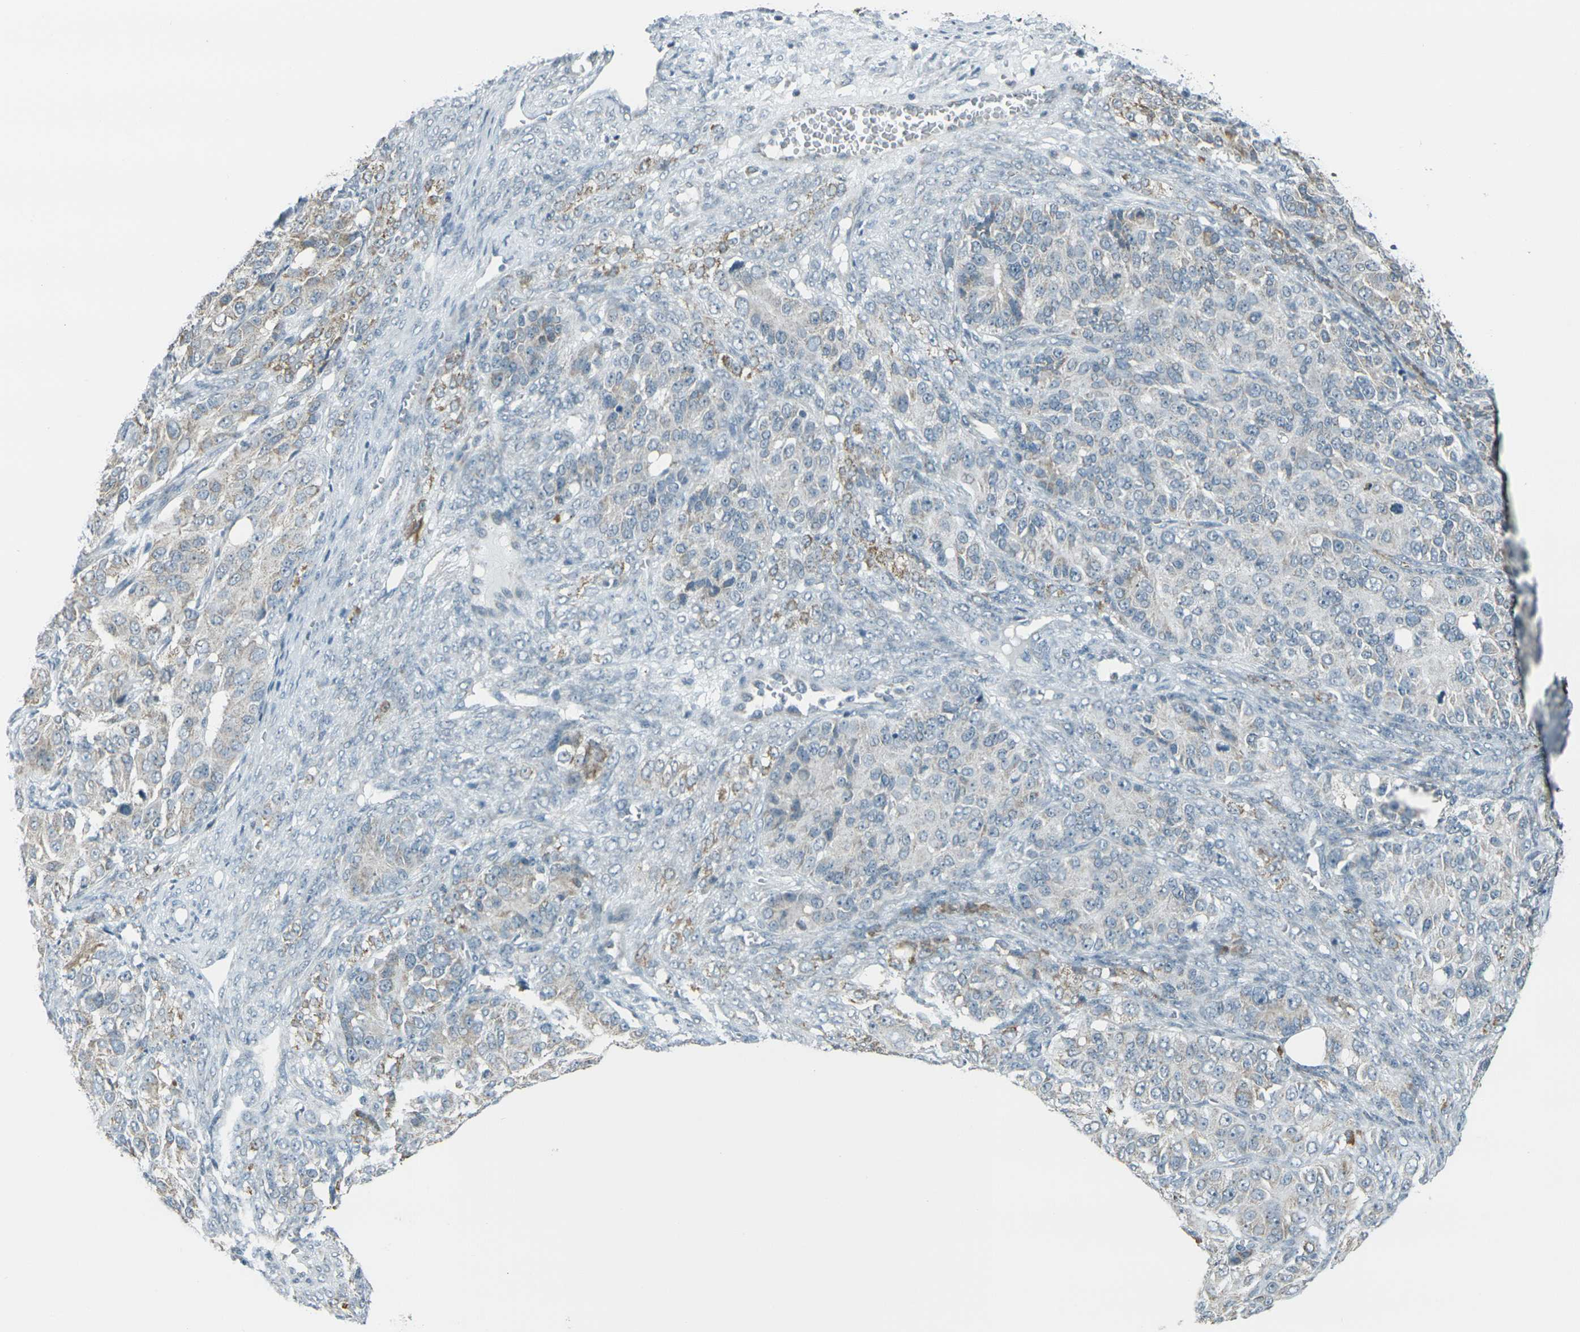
{"staining": {"intensity": "moderate", "quantity": "<25%", "location": "cytoplasmic/membranous"}, "tissue": "ovarian cancer", "cell_type": "Tumor cells", "image_type": "cancer", "snomed": [{"axis": "morphology", "description": "Carcinoma, endometroid"}, {"axis": "topography", "description": "Ovary"}], "caption": "Ovarian endometroid carcinoma tissue shows moderate cytoplasmic/membranous staining in about <25% of tumor cells, visualized by immunohistochemistry.", "gene": "H2BC1", "patient": {"sex": "female", "age": 51}}